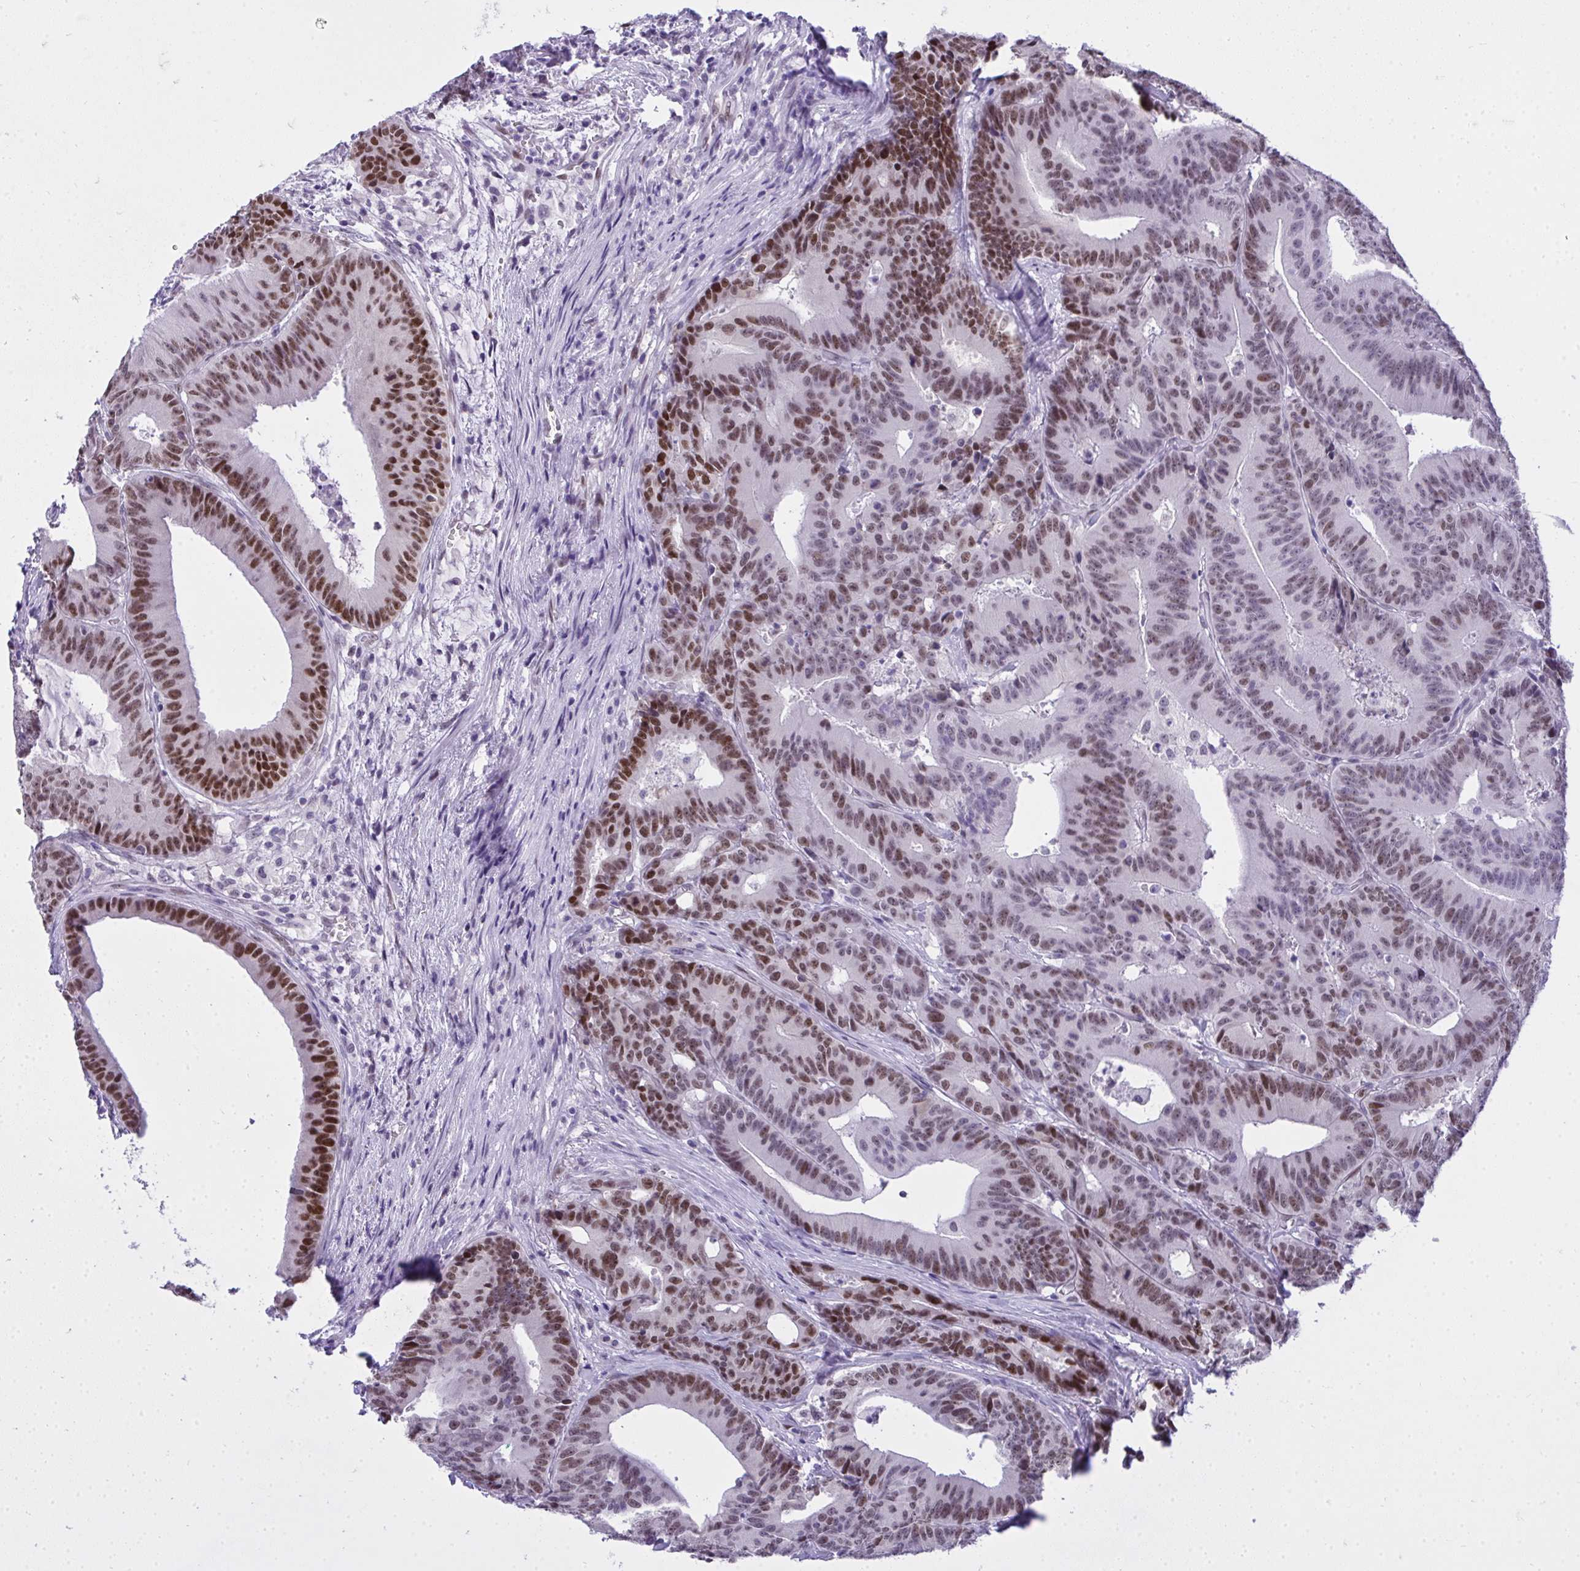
{"staining": {"intensity": "moderate", "quantity": "25%-75%", "location": "nuclear"}, "tissue": "colorectal cancer", "cell_type": "Tumor cells", "image_type": "cancer", "snomed": [{"axis": "morphology", "description": "Adenocarcinoma, NOS"}, {"axis": "topography", "description": "Colon"}], "caption": "Immunohistochemical staining of adenocarcinoma (colorectal) reveals medium levels of moderate nuclear protein expression in approximately 25%-75% of tumor cells.", "gene": "TEAD4", "patient": {"sex": "female", "age": 78}}